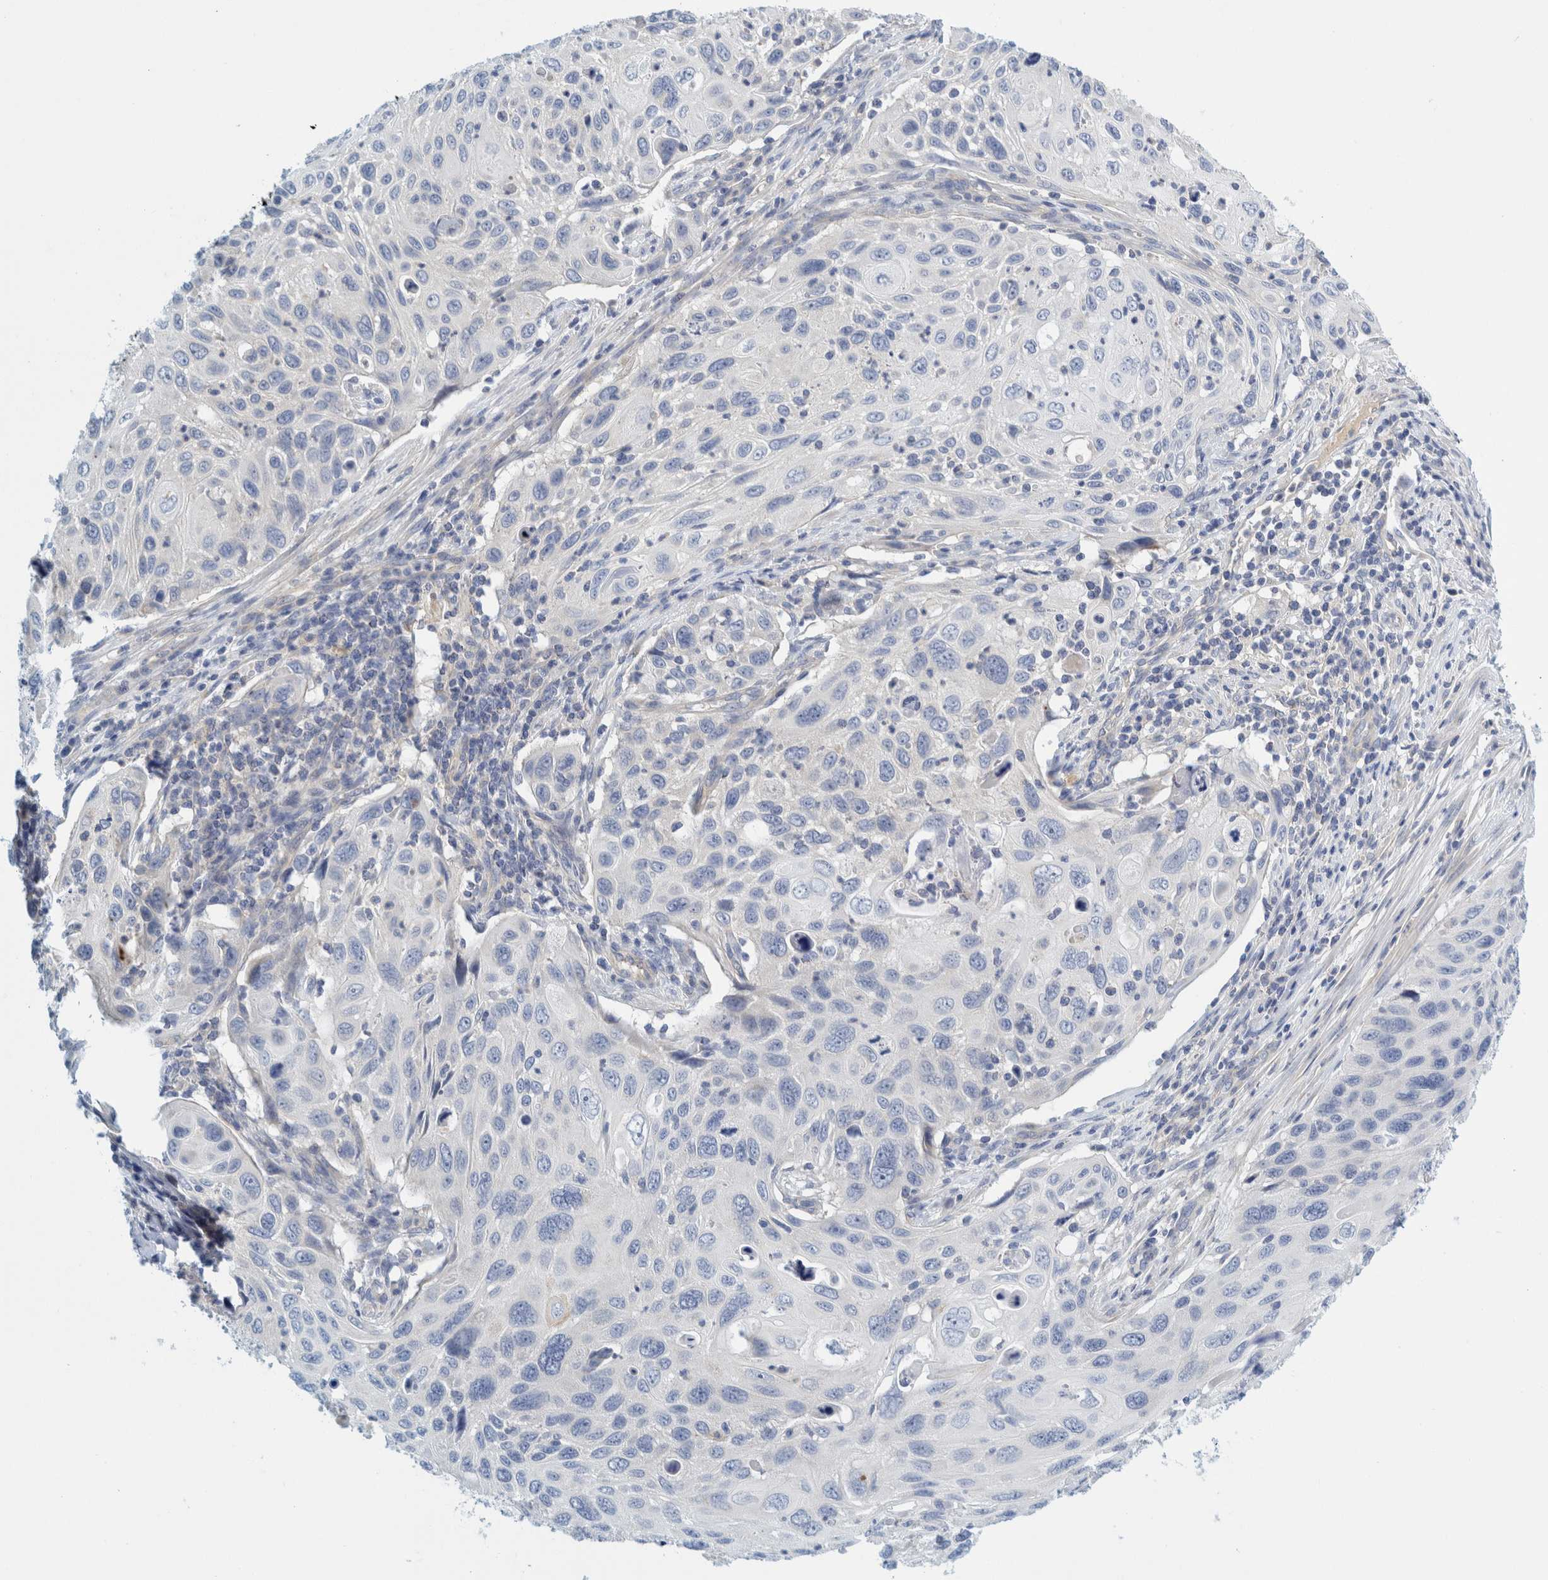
{"staining": {"intensity": "negative", "quantity": "none", "location": "none"}, "tissue": "cervical cancer", "cell_type": "Tumor cells", "image_type": "cancer", "snomed": [{"axis": "morphology", "description": "Squamous cell carcinoma, NOS"}, {"axis": "topography", "description": "Cervix"}], "caption": "An IHC photomicrograph of cervical cancer is shown. There is no staining in tumor cells of cervical cancer.", "gene": "ZNF324B", "patient": {"sex": "female", "age": 70}}